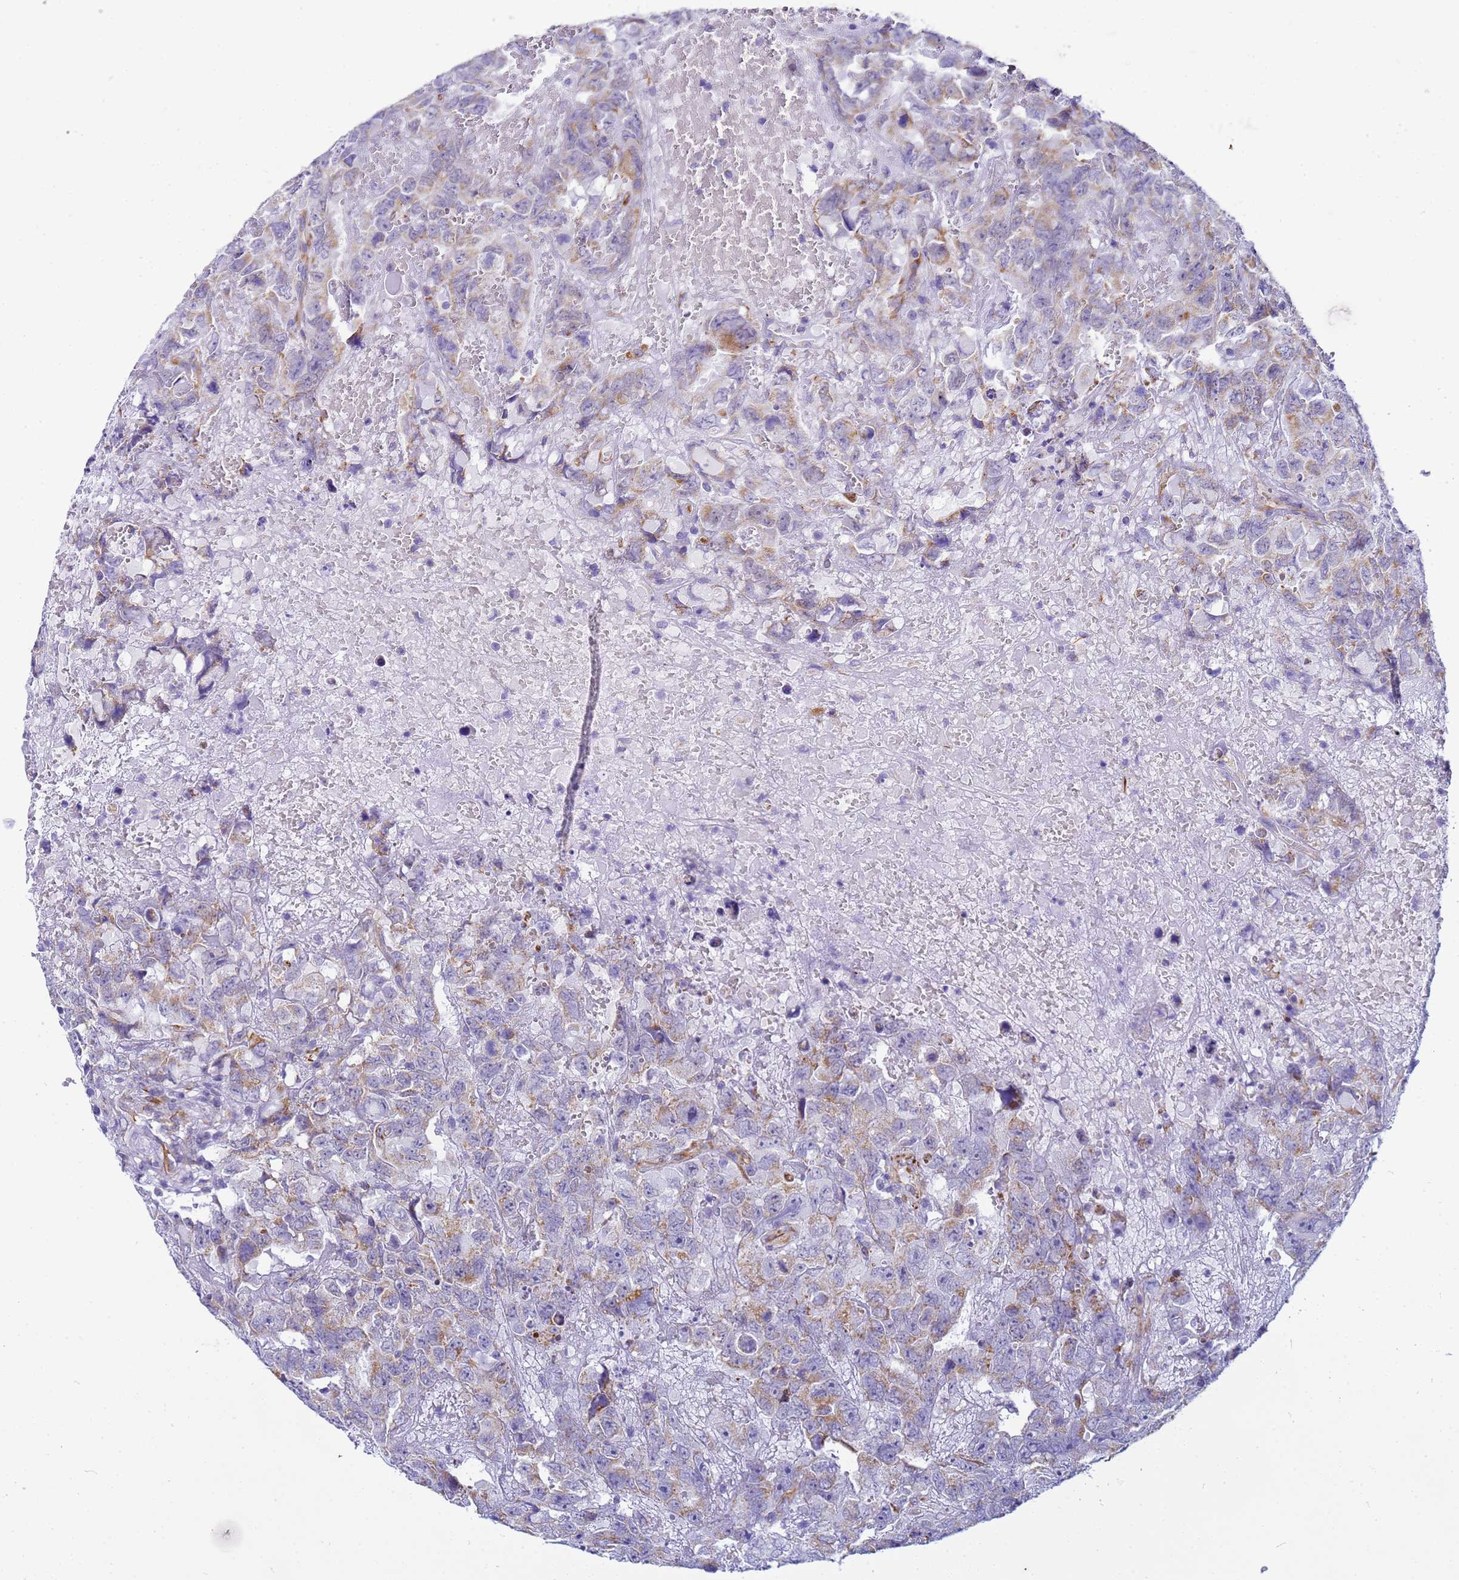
{"staining": {"intensity": "moderate", "quantity": "25%-75%", "location": "cytoplasmic/membranous"}, "tissue": "testis cancer", "cell_type": "Tumor cells", "image_type": "cancer", "snomed": [{"axis": "morphology", "description": "Carcinoma, Embryonal, NOS"}, {"axis": "topography", "description": "Testis"}], "caption": "Immunohistochemical staining of embryonal carcinoma (testis) reveals medium levels of moderate cytoplasmic/membranous protein positivity in about 25%-75% of tumor cells.", "gene": "UBXN2B", "patient": {"sex": "male", "age": 45}}